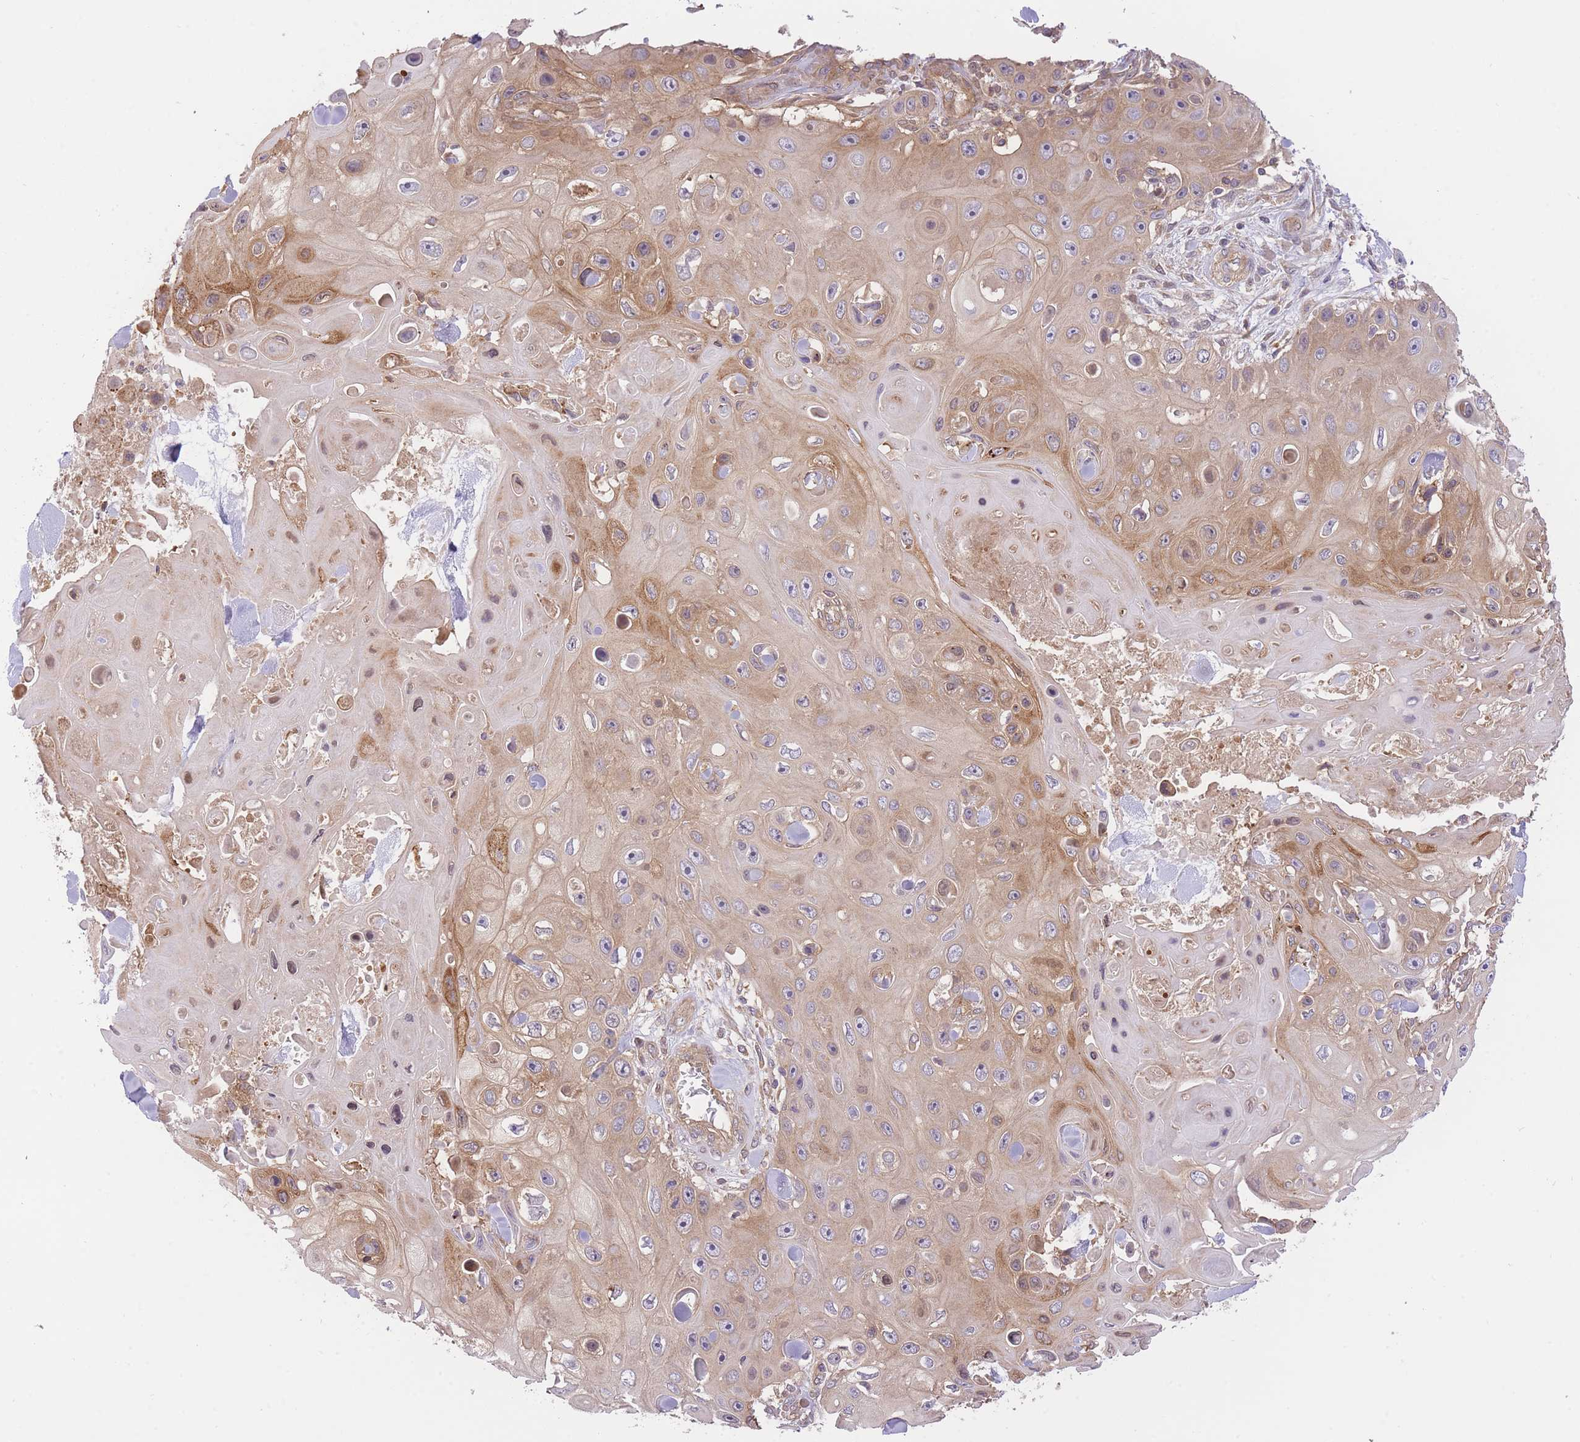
{"staining": {"intensity": "moderate", "quantity": "<25%", "location": "cytoplasmic/membranous"}, "tissue": "skin cancer", "cell_type": "Tumor cells", "image_type": "cancer", "snomed": [{"axis": "morphology", "description": "Squamous cell carcinoma, NOS"}, {"axis": "topography", "description": "Skin"}], "caption": "Protein expression analysis of human squamous cell carcinoma (skin) reveals moderate cytoplasmic/membranous expression in approximately <25% of tumor cells.", "gene": "PREP", "patient": {"sex": "male", "age": 82}}